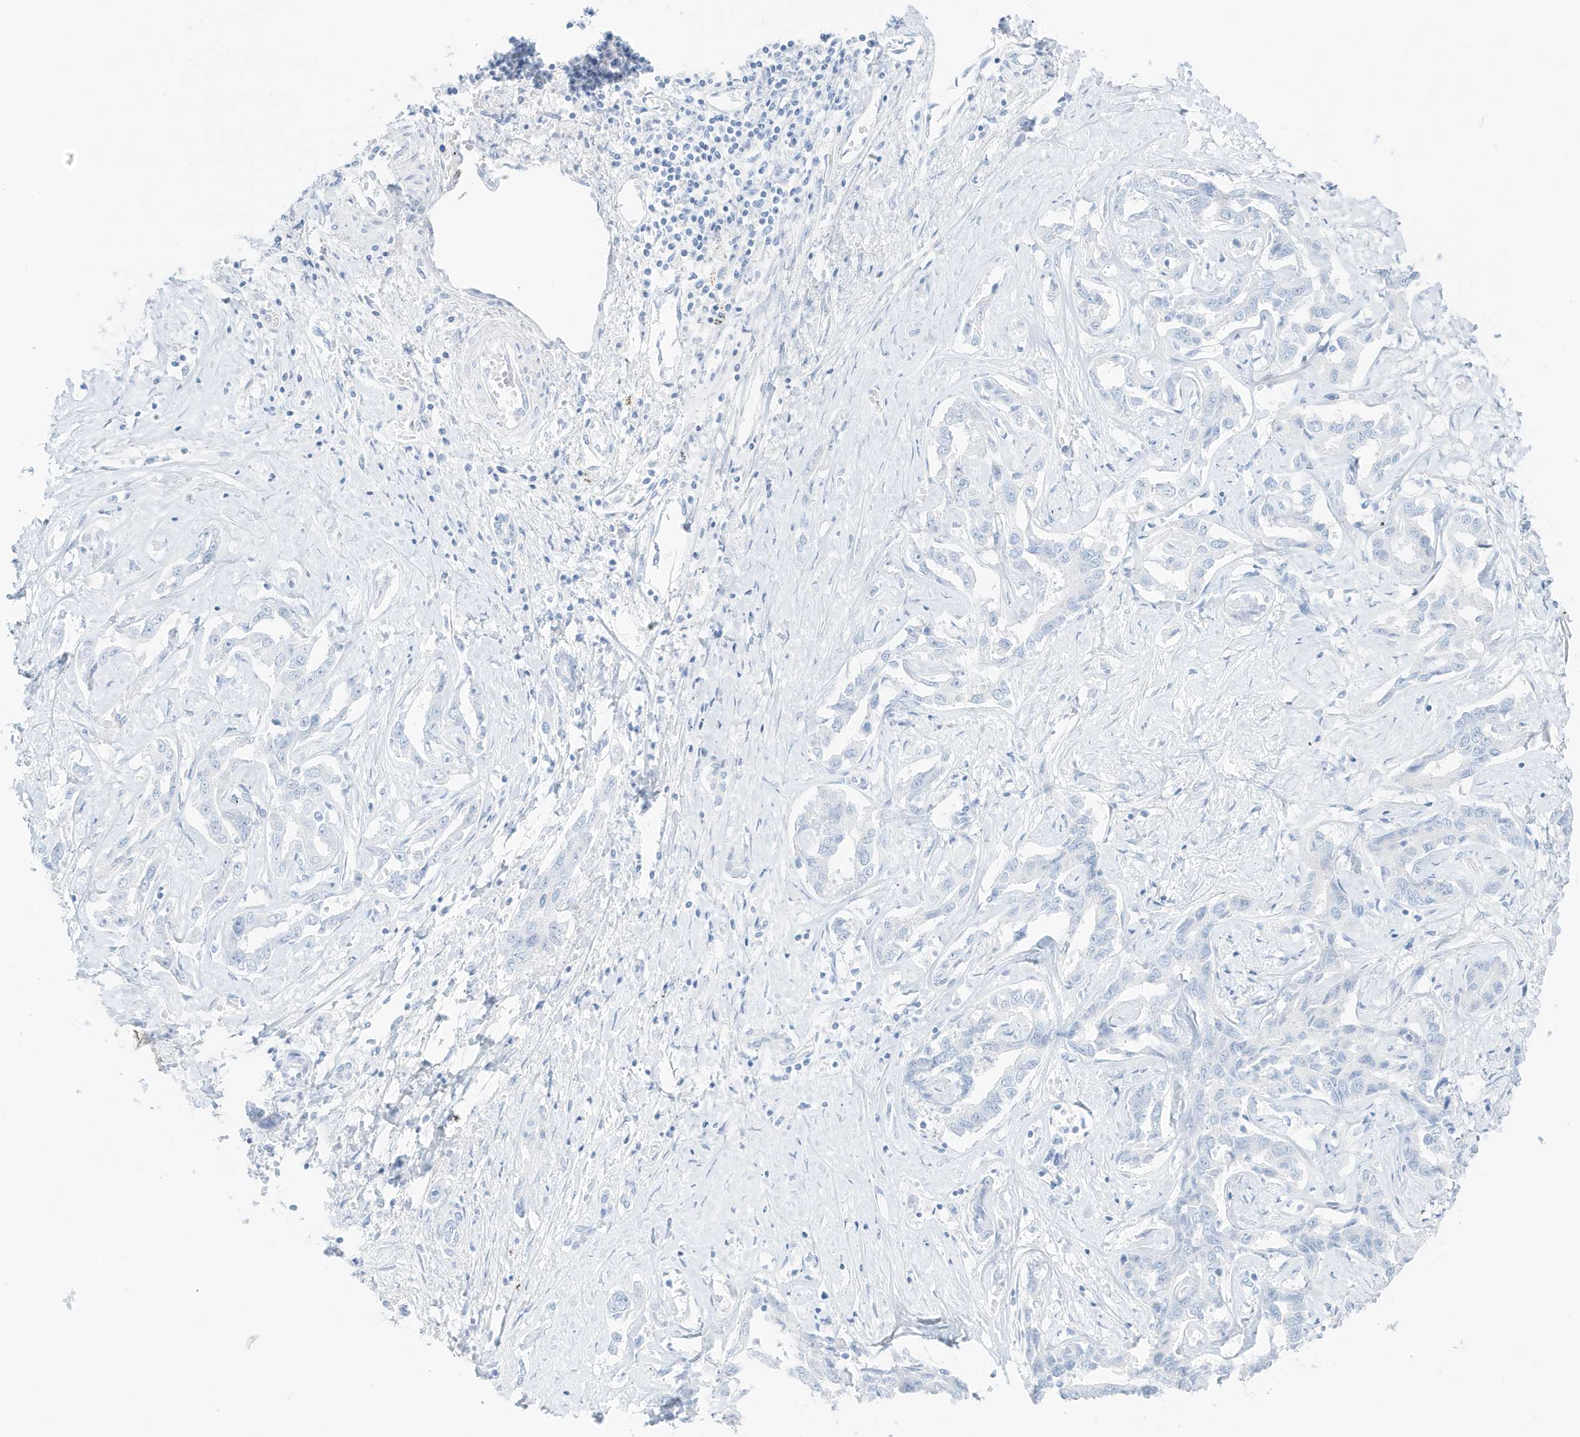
{"staining": {"intensity": "negative", "quantity": "none", "location": "none"}, "tissue": "liver cancer", "cell_type": "Tumor cells", "image_type": "cancer", "snomed": [{"axis": "morphology", "description": "Cholangiocarcinoma"}, {"axis": "topography", "description": "Liver"}], "caption": "High magnification brightfield microscopy of liver cancer stained with DAB (brown) and counterstained with hematoxylin (blue): tumor cells show no significant positivity. (Stains: DAB (3,3'-diaminobenzidine) IHC with hematoxylin counter stain, Microscopy: brightfield microscopy at high magnification).", "gene": "SLC22A13", "patient": {"sex": "male", "age": 59}}